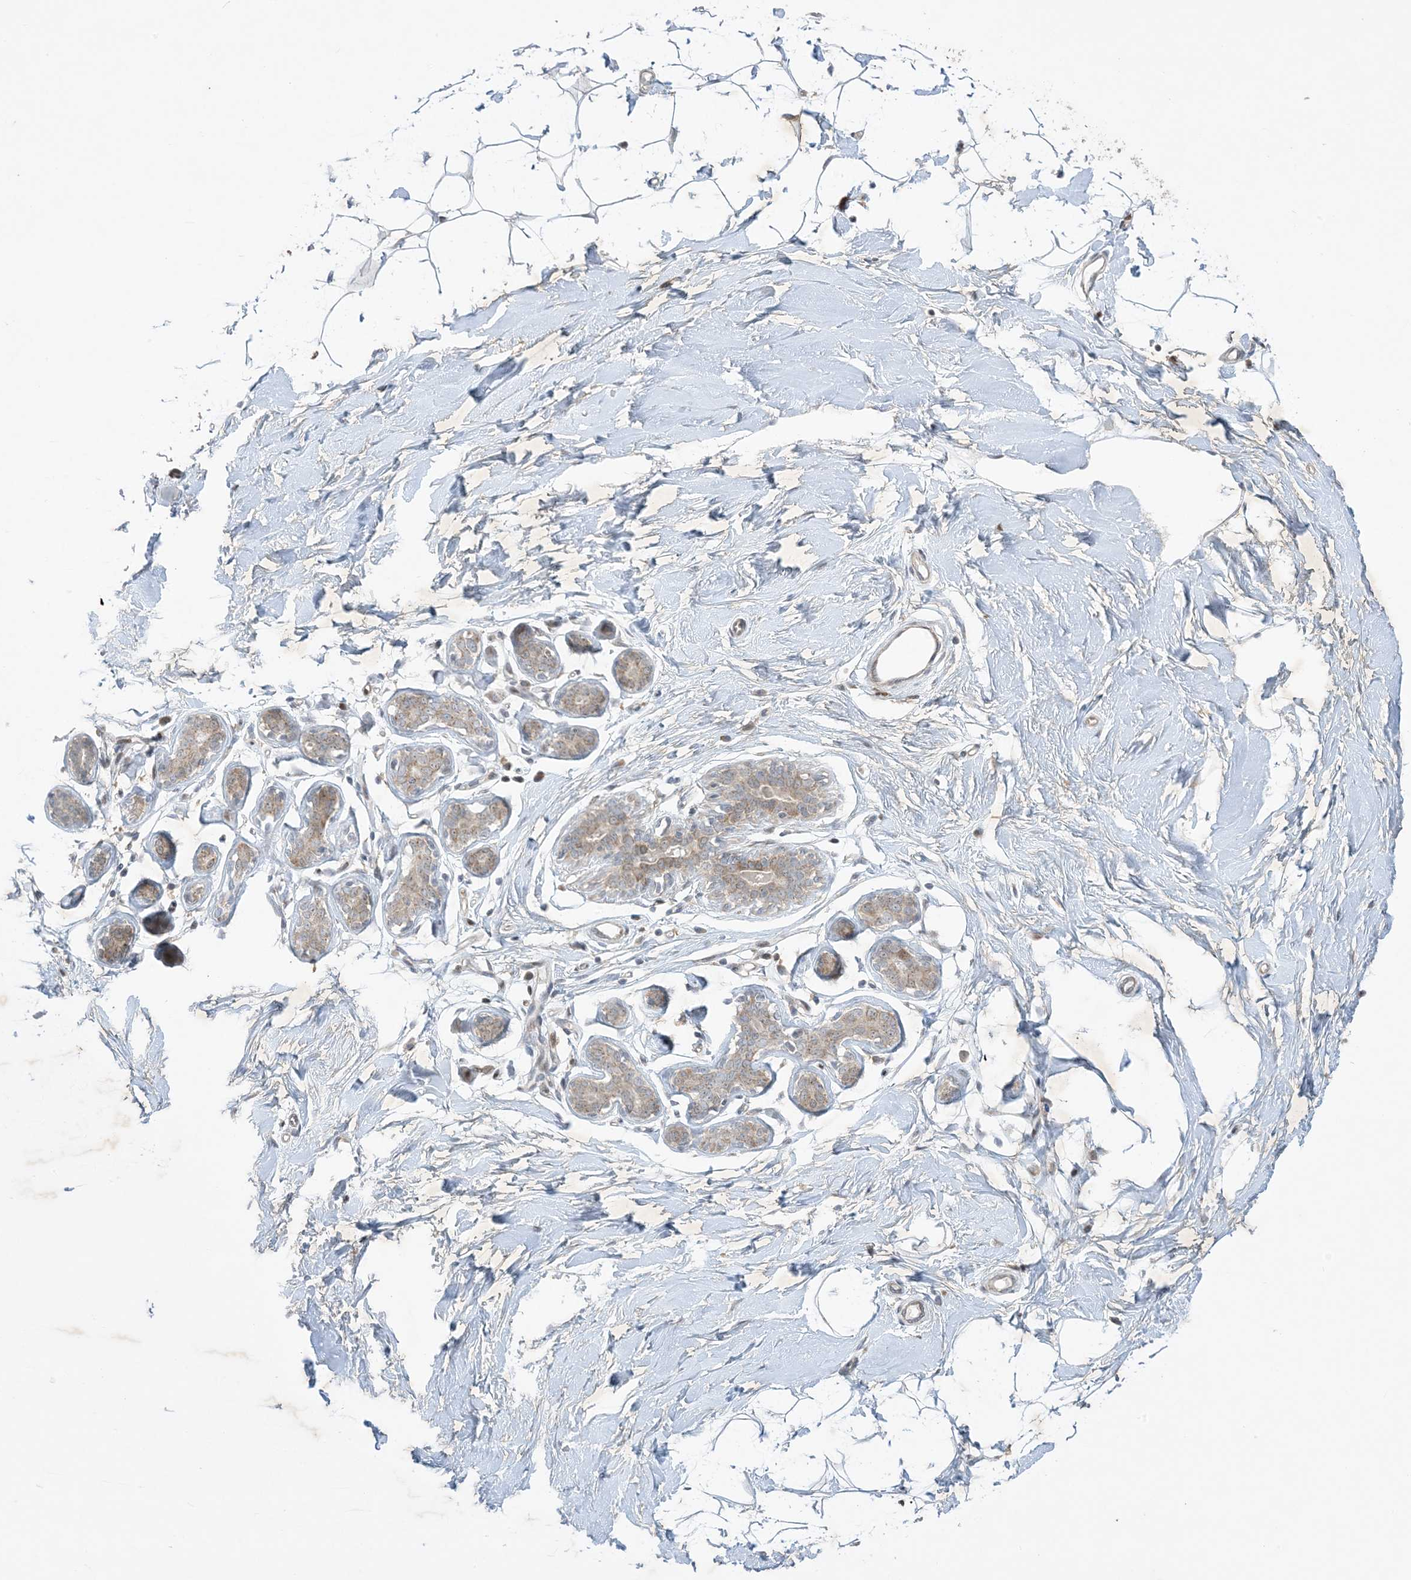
{"staining": {"intensity": "negative", "quantity": "none", "location": "none"}, "tissue": "adipose tissue", "cell_type": "Adipocytes", "image_type": "normal", "snomed": [{"axis": "morphology", "description": "Normal tissue, NOS"}, {"axis": "topography", "description": "Breast"}], "caption": "High magnification brightfield microscopy of benign adipose tissue stained with DAB (3,3'-diaminobenzidine) (brown) and counterstained with hematoxylin (blue): adipocytes show no significant staining.", "gene": "SOGA3", "patient": {"sex": "female", "age": 23}}